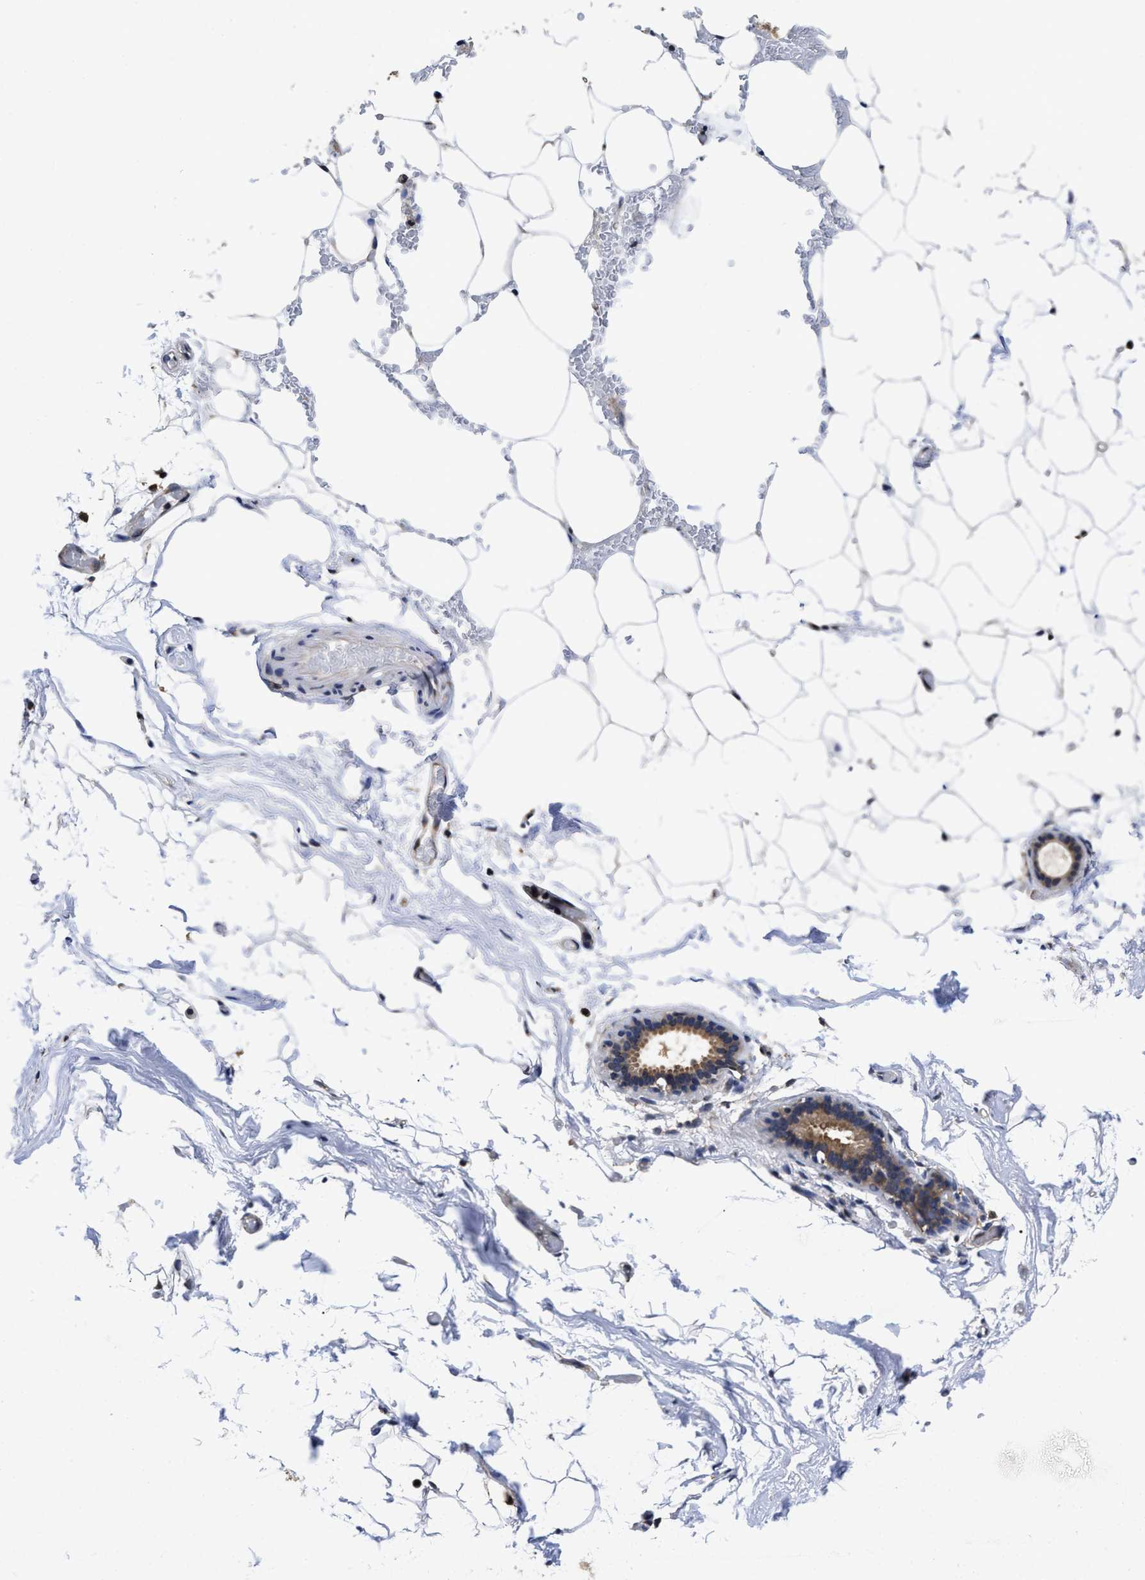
{"staining": {"intensity": "moderate", "quantity": ">75%", "location": "nuclear"}, "tissue": "adipose tissue", "cell_type": "Adipocytes", "image_type": "normal", "snomed": [{"axis": "morphology", "description": "Normal tissue, NOS"}, {"axis": "topography", "description": "Breast"}, {"axis": "topography", "description": "Soft tissue"}], "caption": "Immunohistochemistry micrograph of normal human adipose tissue stained for a protein (brown), which demonstrates medium levels of moderate nuclear staining in about >75% of adipocytes.", "gene": "MCOLN2", "patient": {"sex": "female", "age": 75}}